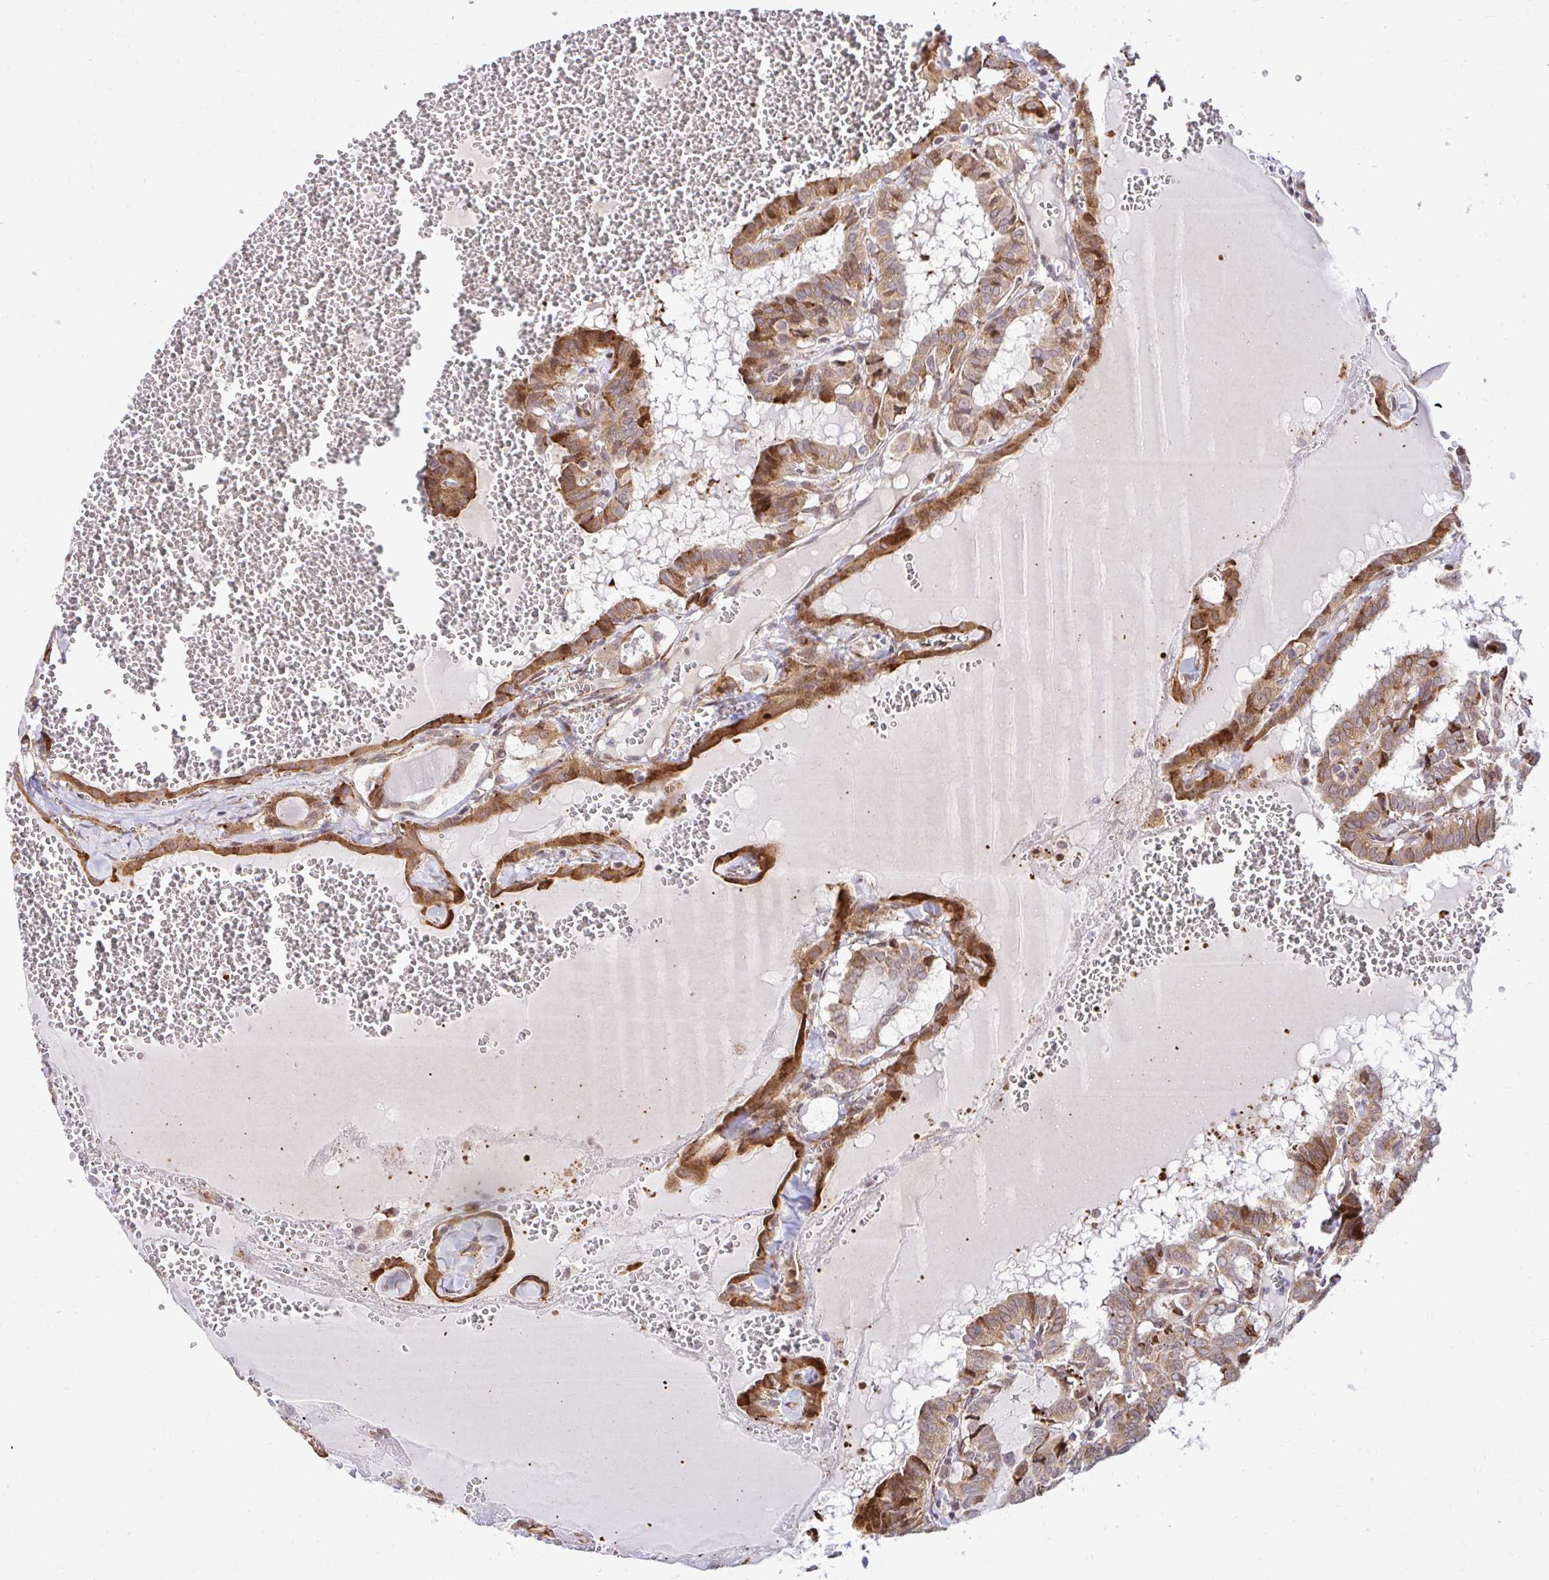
{"staining": {"intensity": "moderate", "quantity": ">75%", "location": "cytoplasmic/membranous"}, "tissue": "thyroid cancer", "cell_type": "Tumor cells", "image_type": "cancer", "snomed": [{"axis": "morphology", "description": "Papillary adenocarcinoma, NOS"}, {"axis": "topography", "description": "Thyroid gland"}], "caption": "Immunohistochemical staining of thyroid papillary adenocarcinoma shows moderate cytoplasmic/membranous protein staining in about >75% of tumor cells.", "gene": "HPS1", "patient": {"sex": "female", "age": 21}}